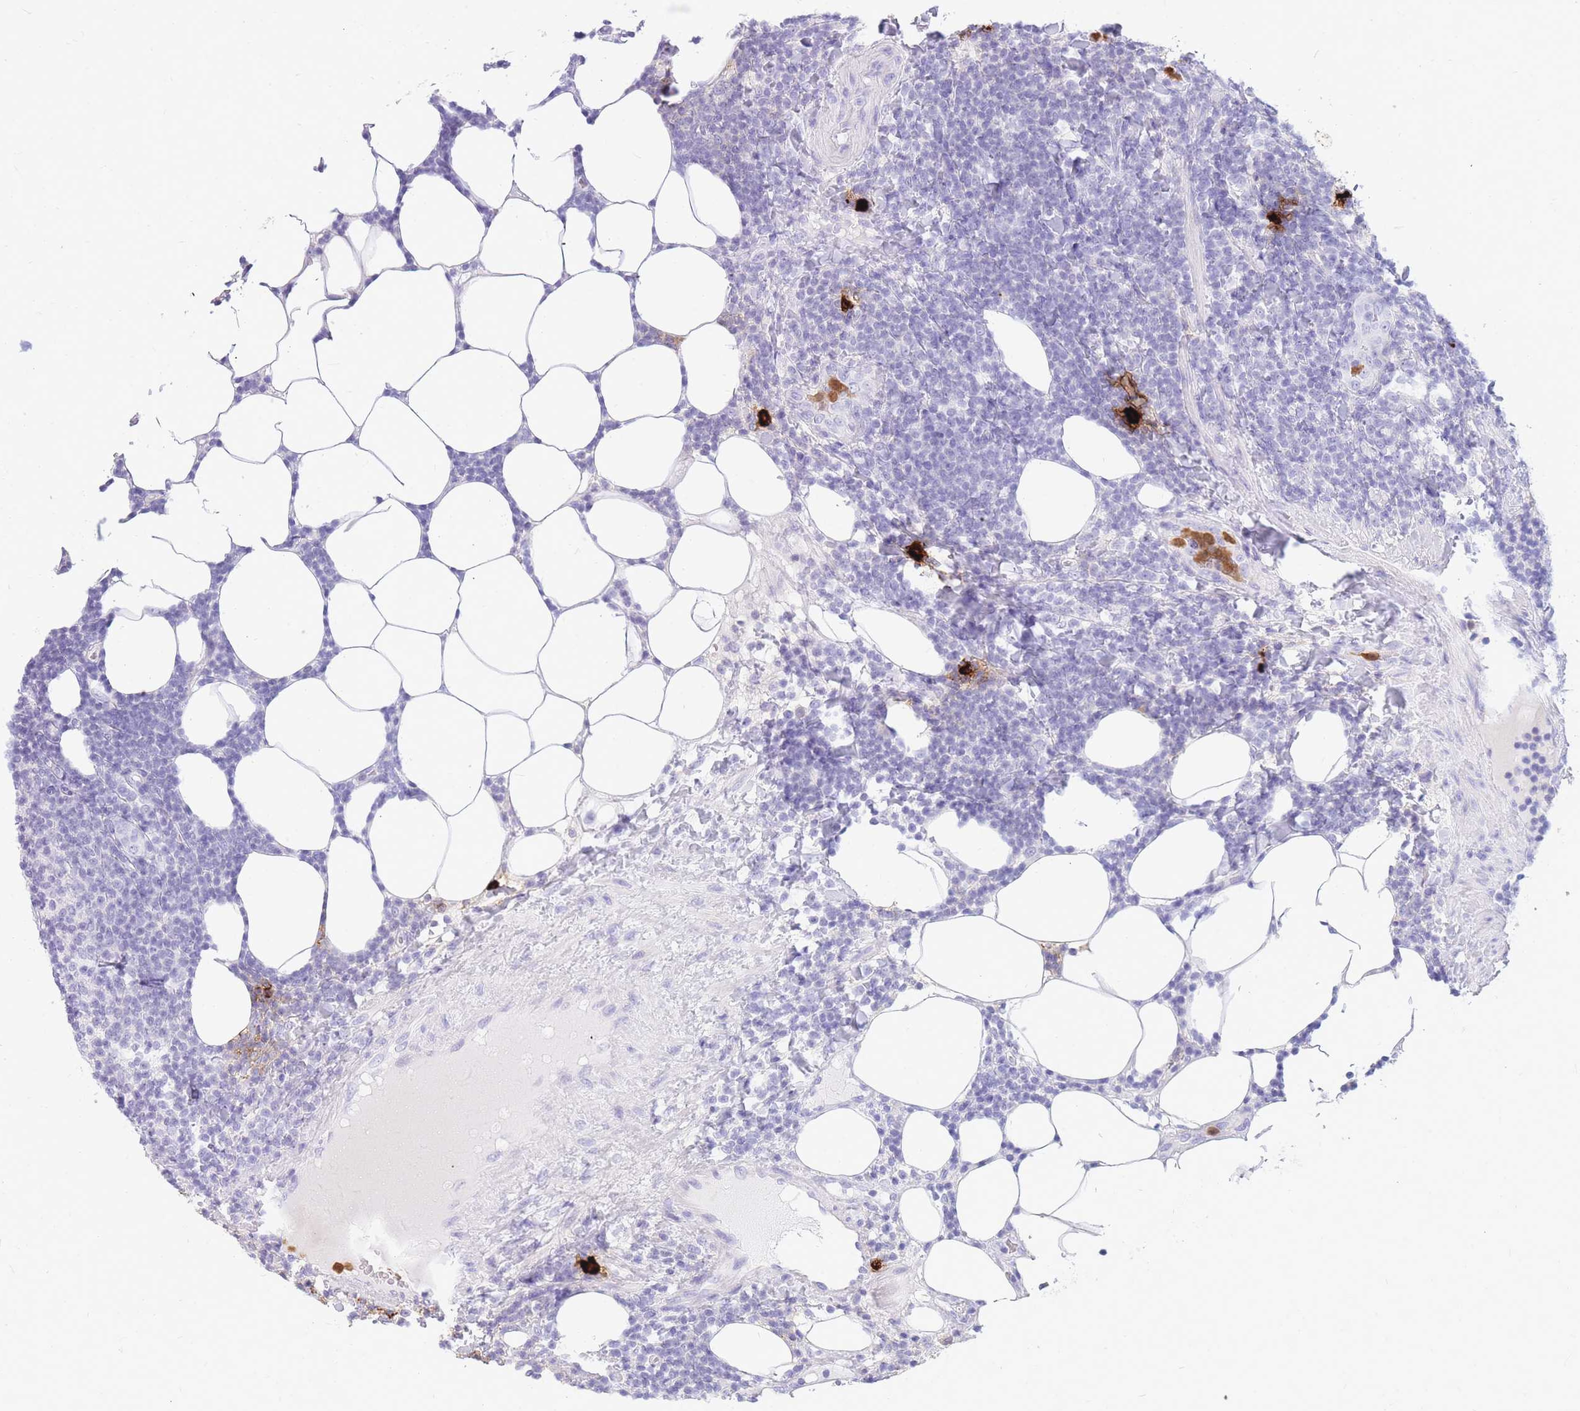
{"staining": {"intensity": "negative", "quantity": "none", "location": "none"}, "tissue": "lymphoma", "cell_type": "Tumor cells", "image_type": "cancer", "snomed": [{"axis": "morphology", "description": "Malignant lymphoma, non-Hodgkin's type, Low grade"}, {"axis": "topography", "description": "Lymph node"}], "caption": "High magnification brightfield microscopy of malignant lymphoma, non-Hodgkin's type (low-grade) stained with DAB (brown) and counterstained with hematoxylin (blue): tumor cells show no significant positivity.", "gene": "TPSAB1", "patient": {"sex": "male", "age": 66}}